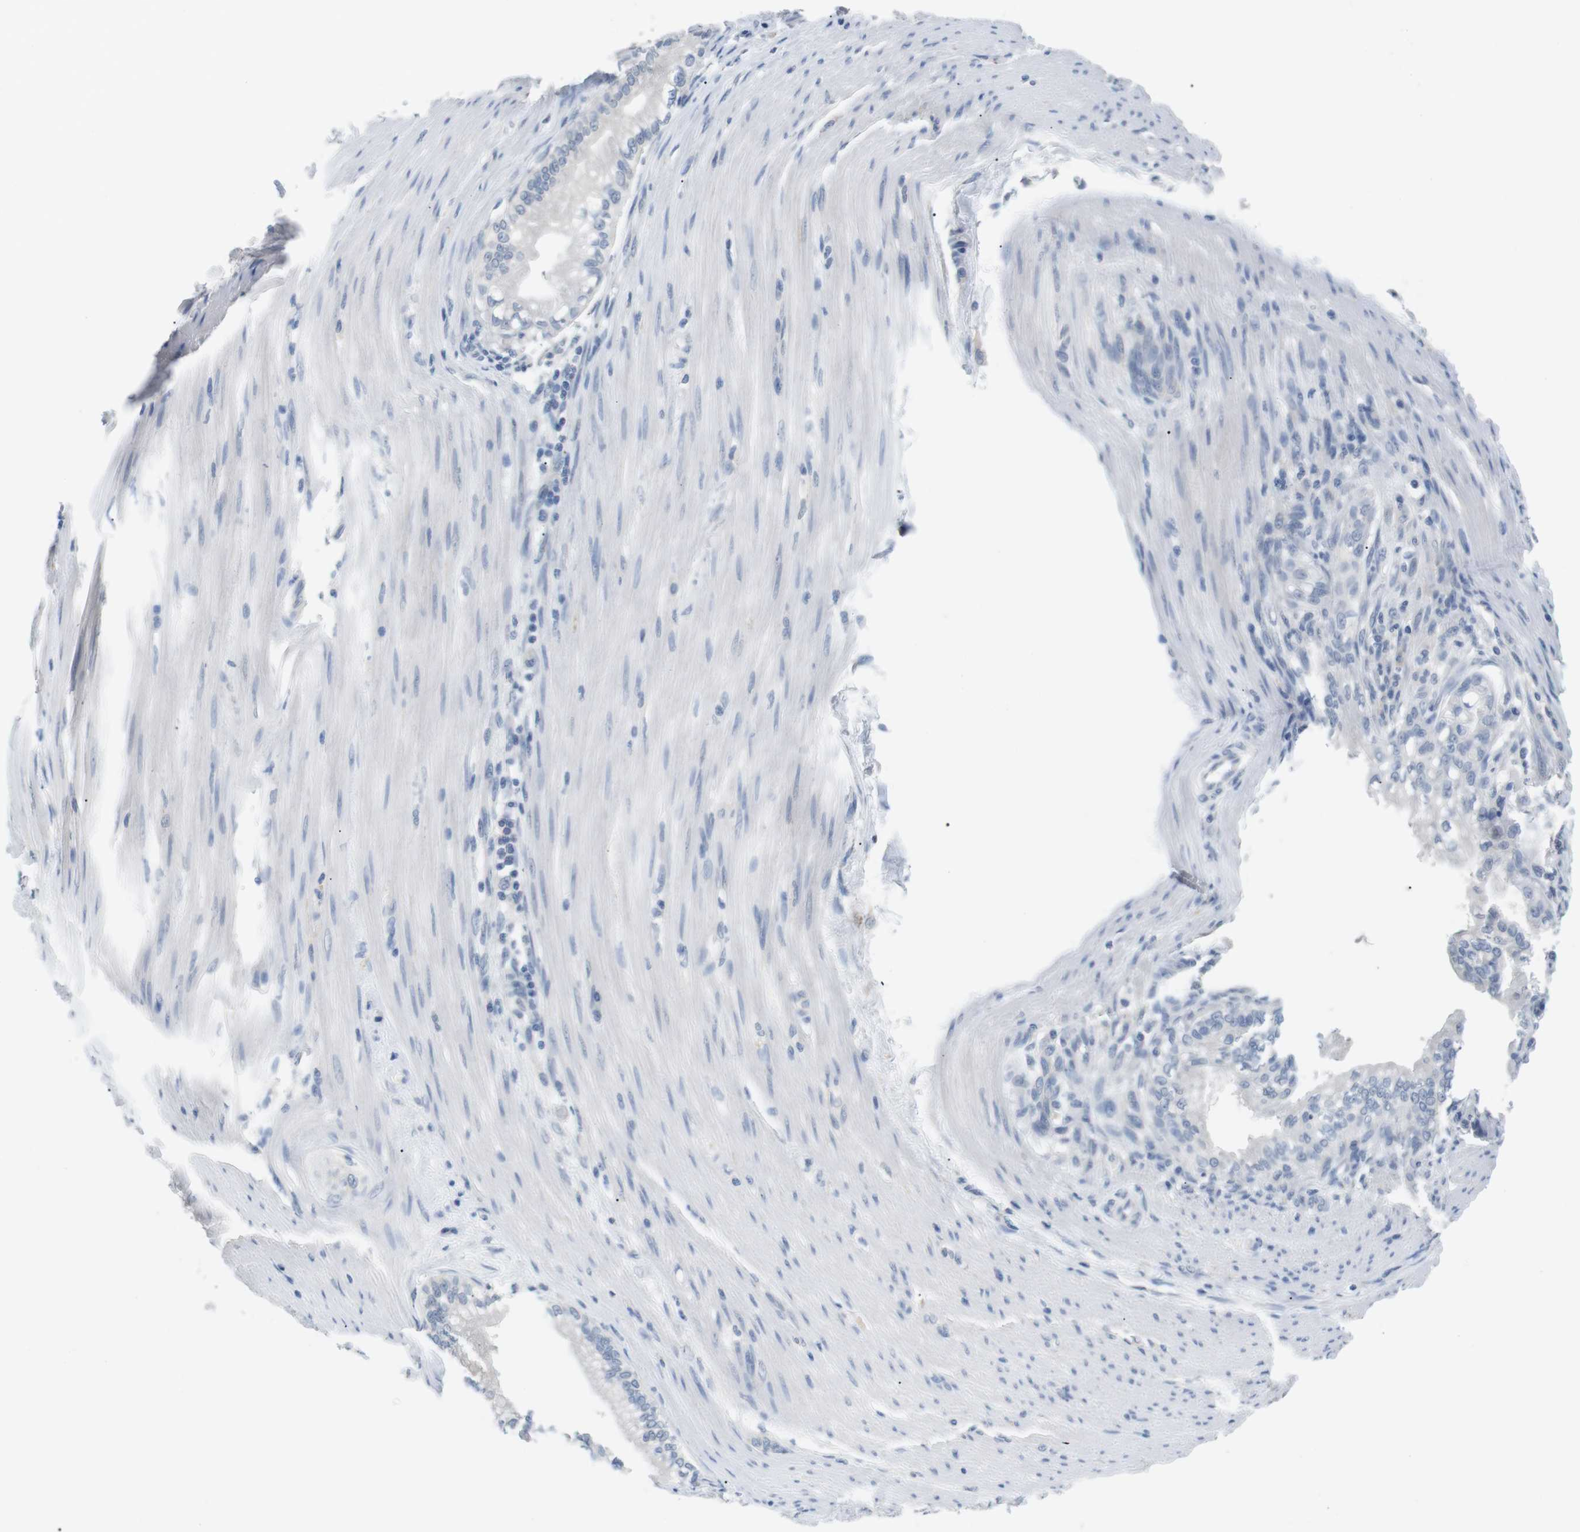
{"staining": {"intensity": "negative", "quantity": "none", "location": "none"}, "tissue": "pancreatic cancer", "cell_type": "Tumor cells", "image_type": "cancer", "snomed": [{"axis": "morphology", "description": "Normal tissue, NOS"}, {"axis": "topography", "description": "Pancreas"}], "caption": "Pancreatic cancer stained for a protein using immunohistochemistry (IHC) exhibits no staining tumor cells.", "gene": "FCGRT", "patient": {"sex": "male", "age": 42}}